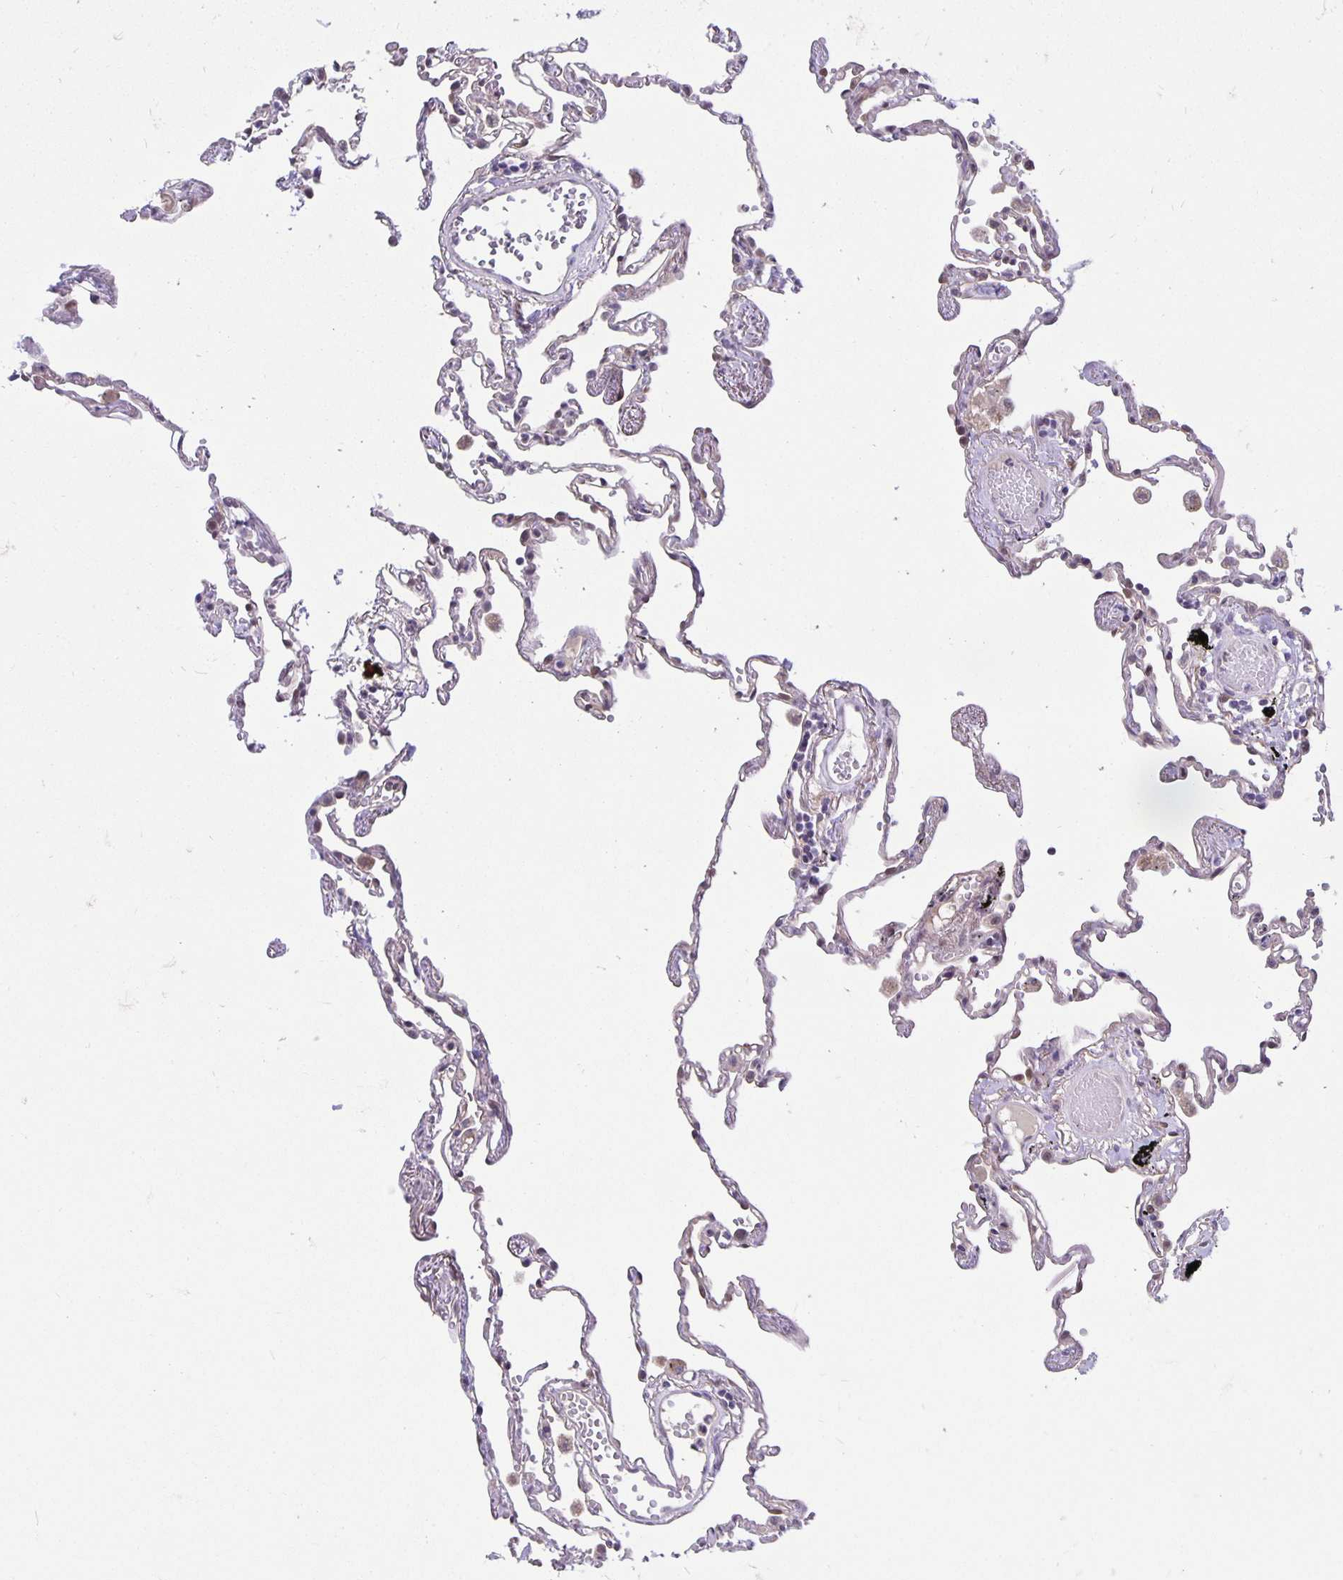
{"staining": {"intensity": "weak", "quantity": "25%-75%", "location": "cytoplasmic/membranous,nuclear"}, "tissue": "lung", "cell_type": "Alveolar cells", "image_type": "normal", "snomed": [{"axis": "morphology", "description": "Normal tissue, NOS"}, {"axis": "topography", "description": "Lung"}], "caption": "DAB (3,3'-diaminobenzidine) immunohistochemical staining of benign lung reveals weak cytoplasmic/membranous,nuclear protein expression in approximately 25%-75% of alveolar cells.", "gene": "TAX1BP3", "patient": {"sex": "female", "age": 67}}